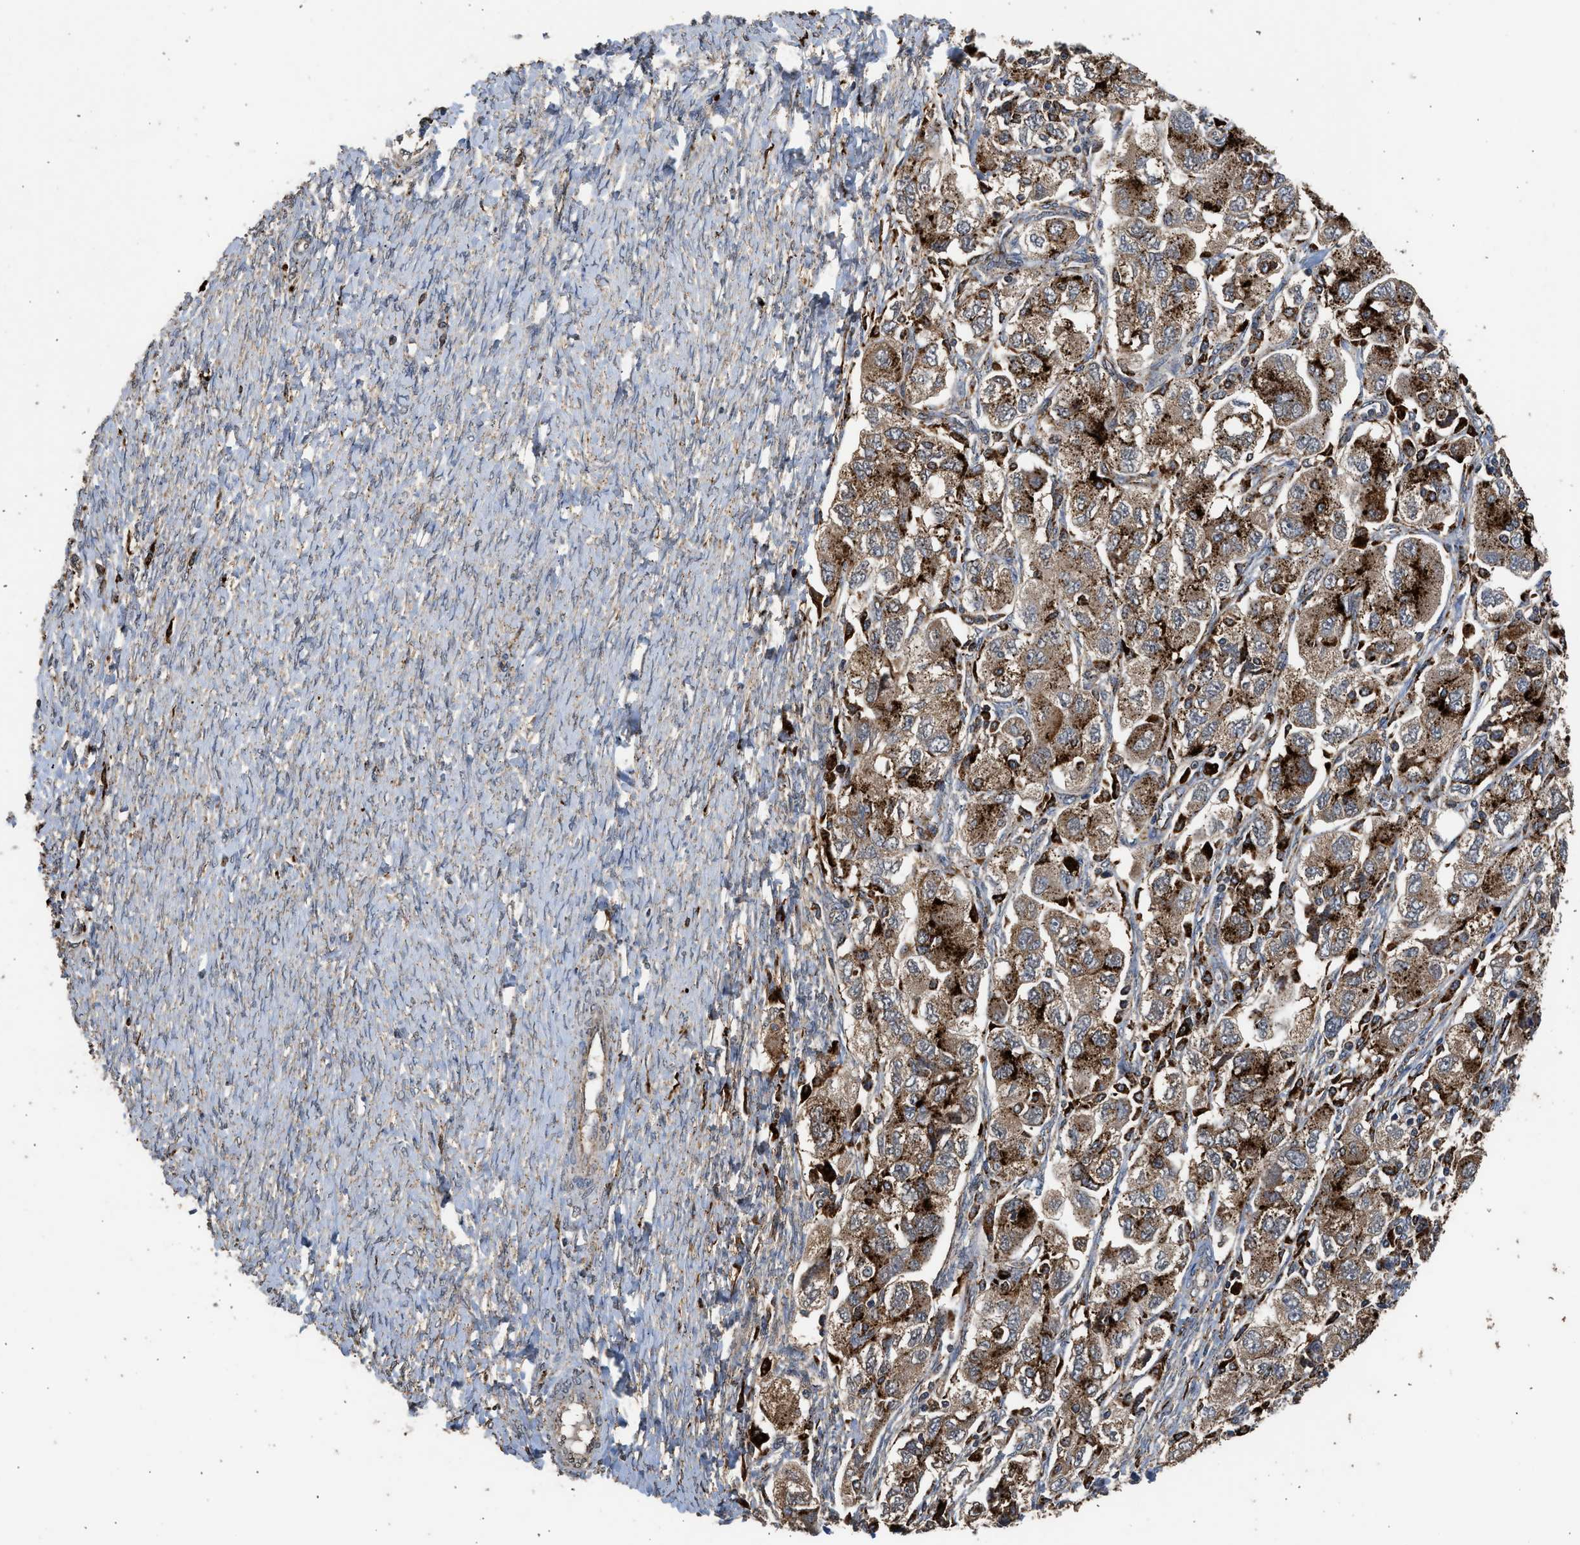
{"staining": {"intensity": "moderate", "quantity": ">75%", "location": "cytoplasmic/membranous"}, "tissue": "ovarian cancer", "cell_type": "Tumor cells", "image_type": "cancer", "snomed": [{"axis": "morphology", "description": "Carcinoma, NOS"}, {"axis": "morphology", "description": "Cystadenocarcinoma, serous, NOS"}, {"axis": "topography", "description": "Ovary"}], "caption": "Tumor cells show medium levels of moderate cytoplasmic/membranous expression in approximately >75% of cells in ovarian cancer. The protein of interest is stained brown, and the nuclei are stained in blue (DAB (3,3'-diaminobenzidine) IHC with brightfield microscopy, high magnification).", "gene": "CTSV", "patient": {"sex": "female", "age": 69}}